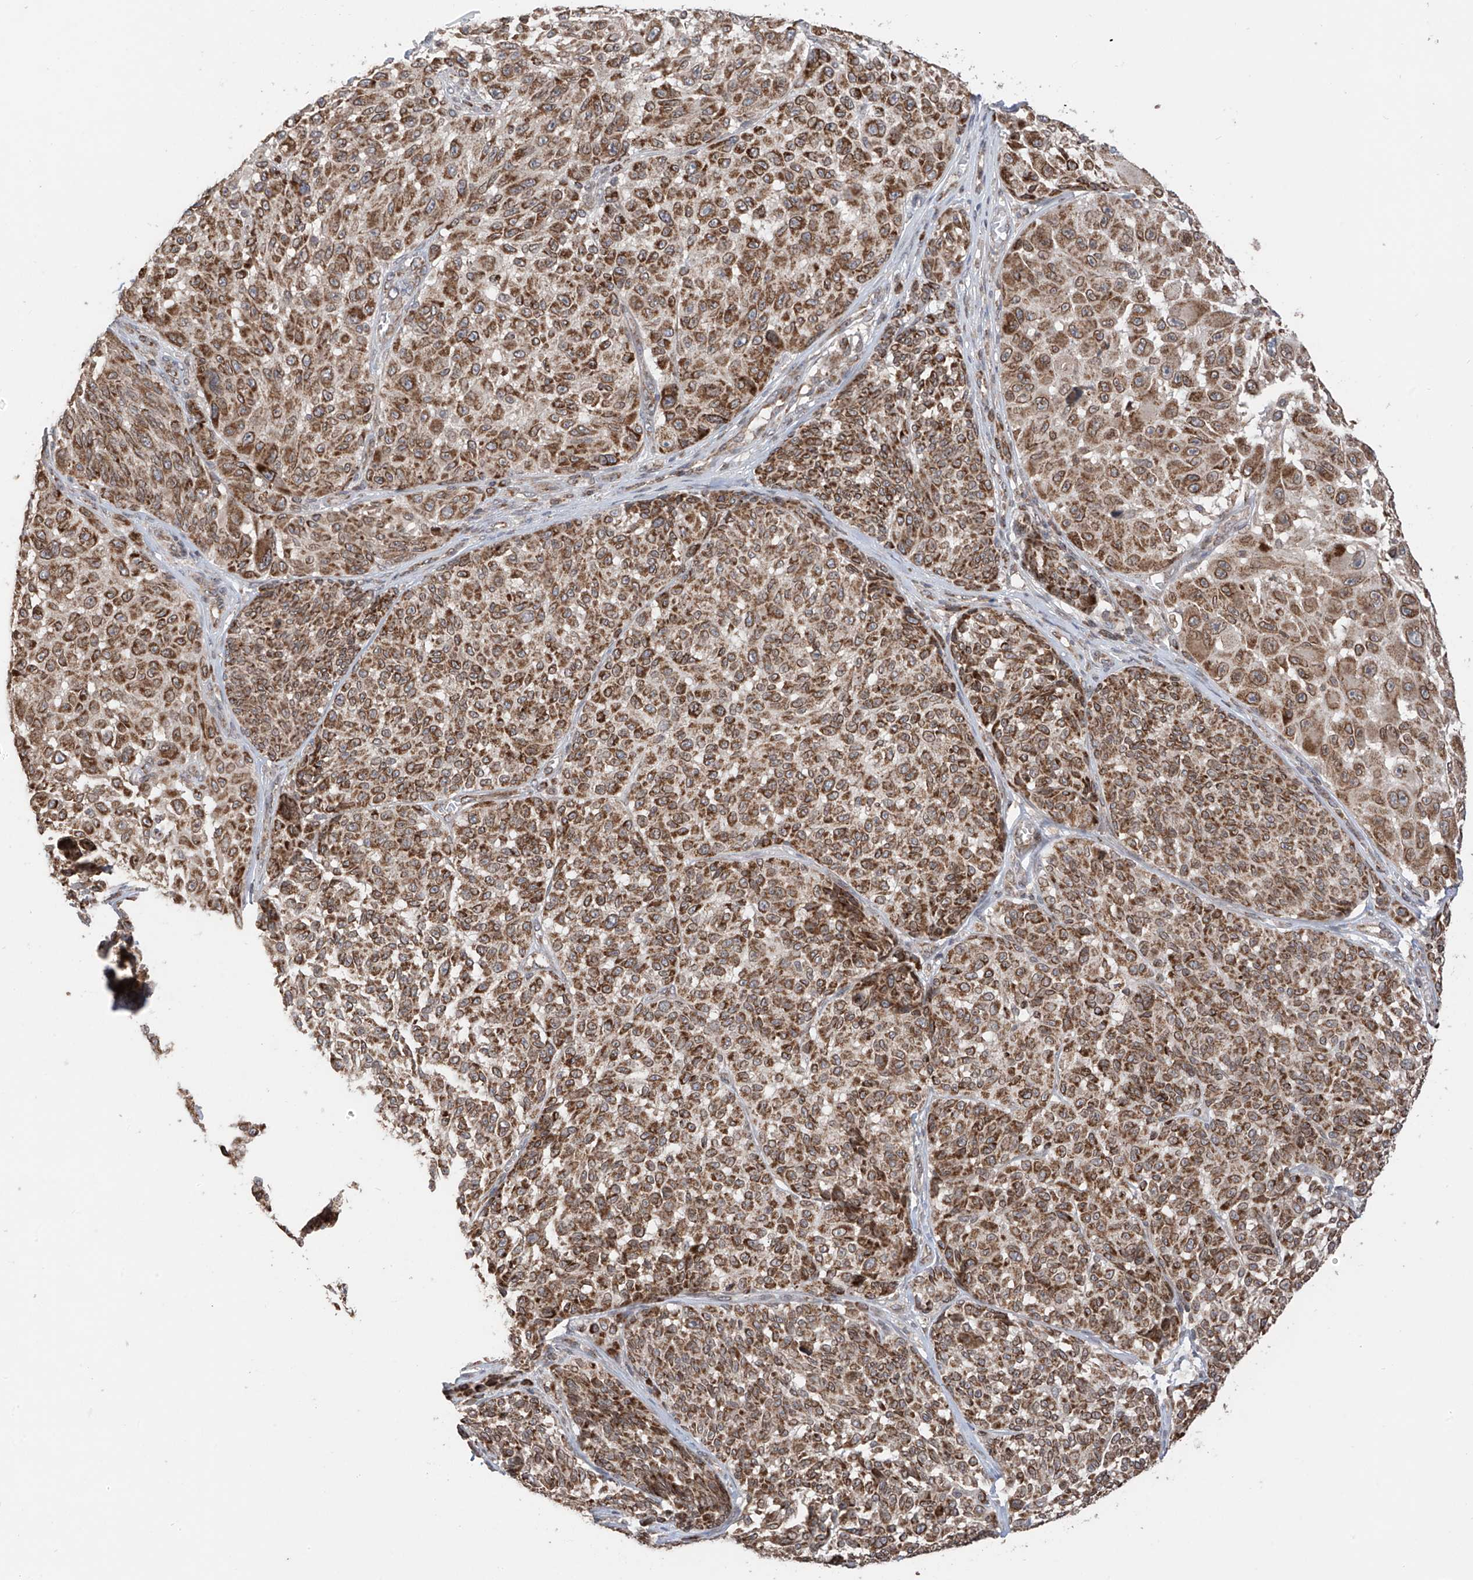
{"staining": {"intensity": "strong", "quantity": ">75%", "location": "cytoplasmic/membranous"}, "tissue": "melanoma", "cell_type": "Tumor cells", "image_type": "cancer", "snomed": [{"axis": "morphology", "description": "Malignant melanoma, NOS"}, {"axis": "topography", "description": "Skin"}], "caption": "Immunohistochemical staining of human melanoma shows strong cytoplasmic/membranous protein staining in about >75% of tumor cells.", "gene": "AHCTF1", "patient": {"sex": "male", "age": 83}}